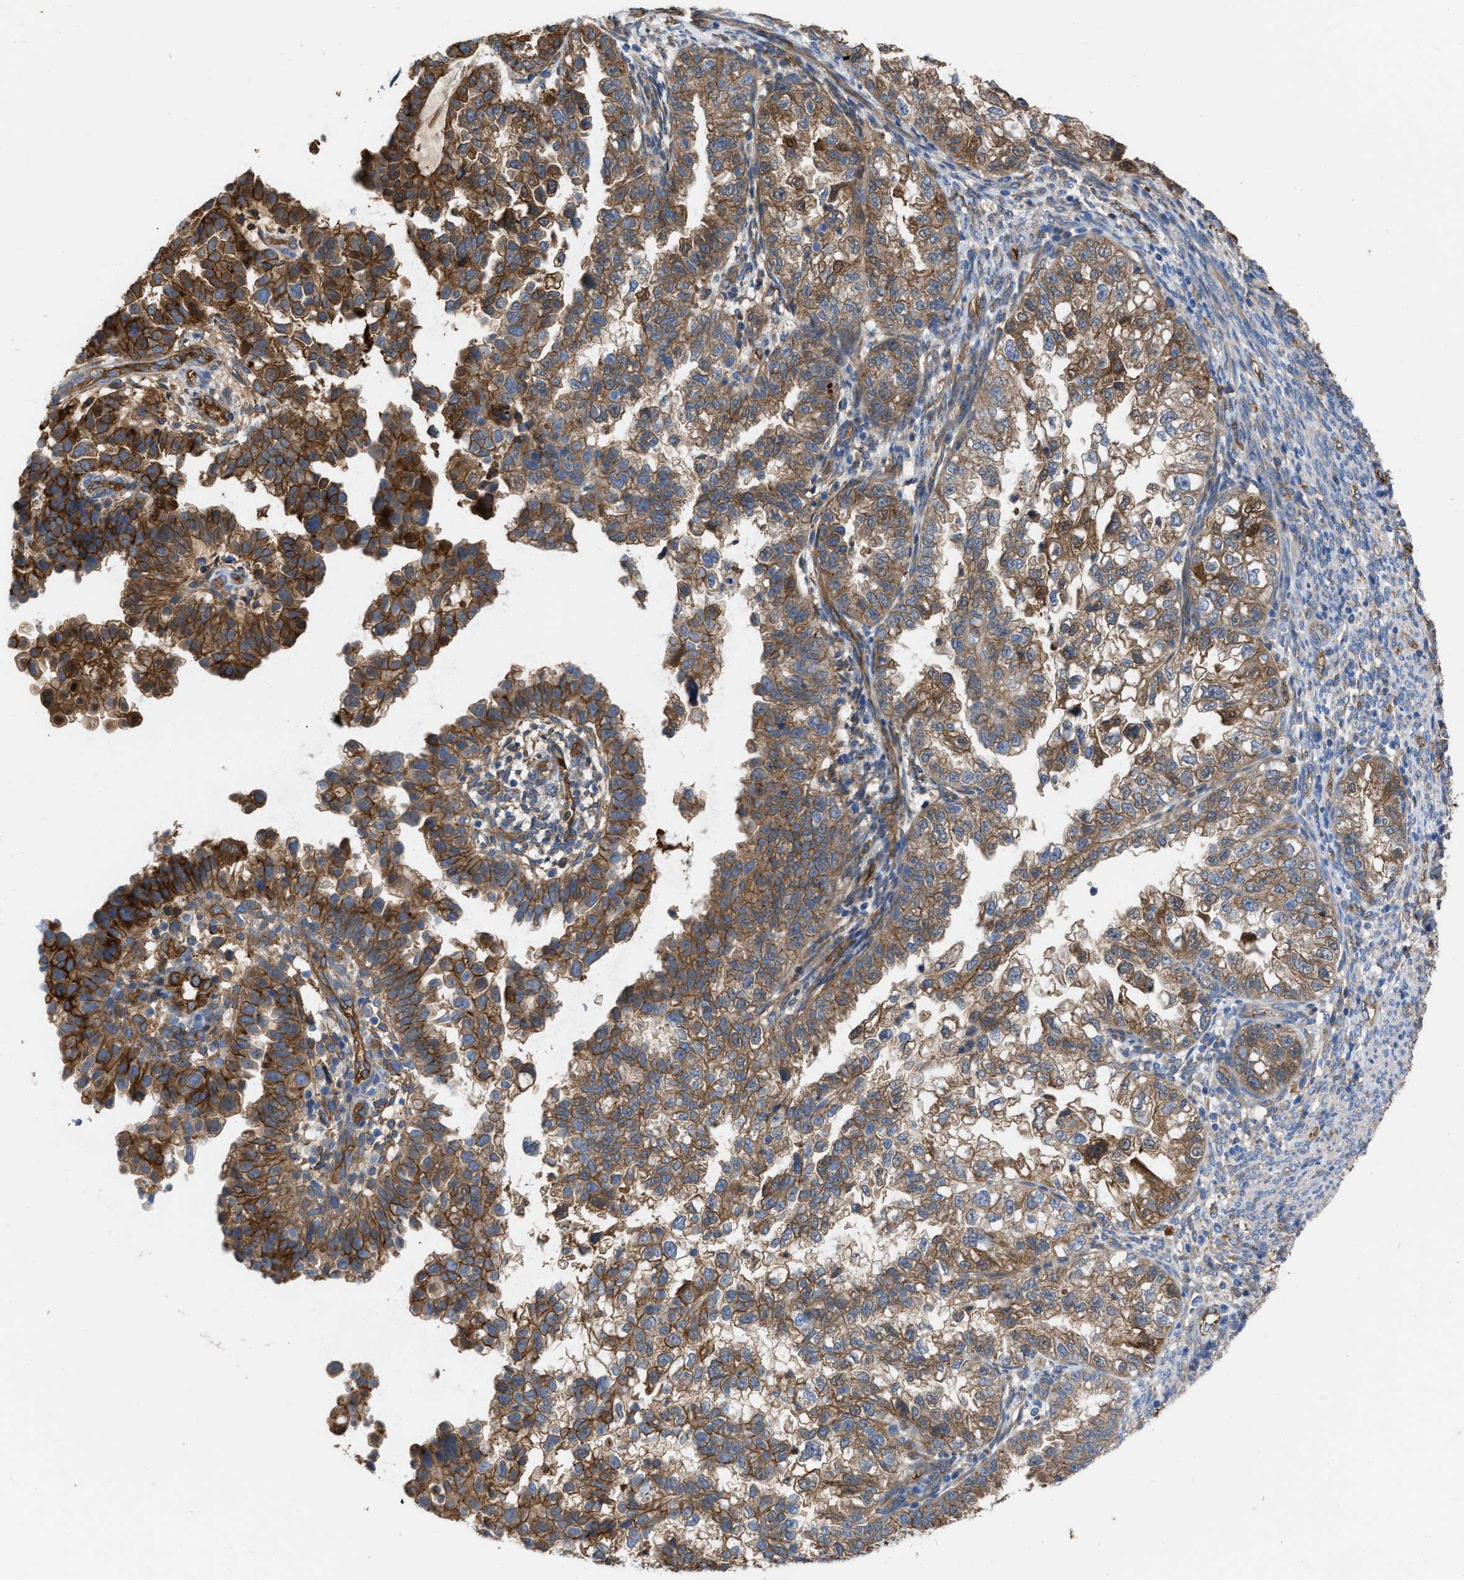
{"staining": {"intensity": "moderate", "quantity": ">75%", "location": "cytoplasmic/membranous"}, "tissue": "endometrial cancer", "cell_type": "Tumor cells", "image_type": "cancer", "snomed": [{"axis": "morphology", "description": "Adenocarcinoma, NOS"}, {"axis": "topography", "description": "Endometrium"}], "caption": "Brown immunohistochemical staining in human endometrial cancer (adenocarcinoma) exhibits moderate cytoplasmic/membranous positivity in approximately >75% of tumor cells.", "gene": "TRIOBP", "patient": {"sex": "female", "age": 85}}